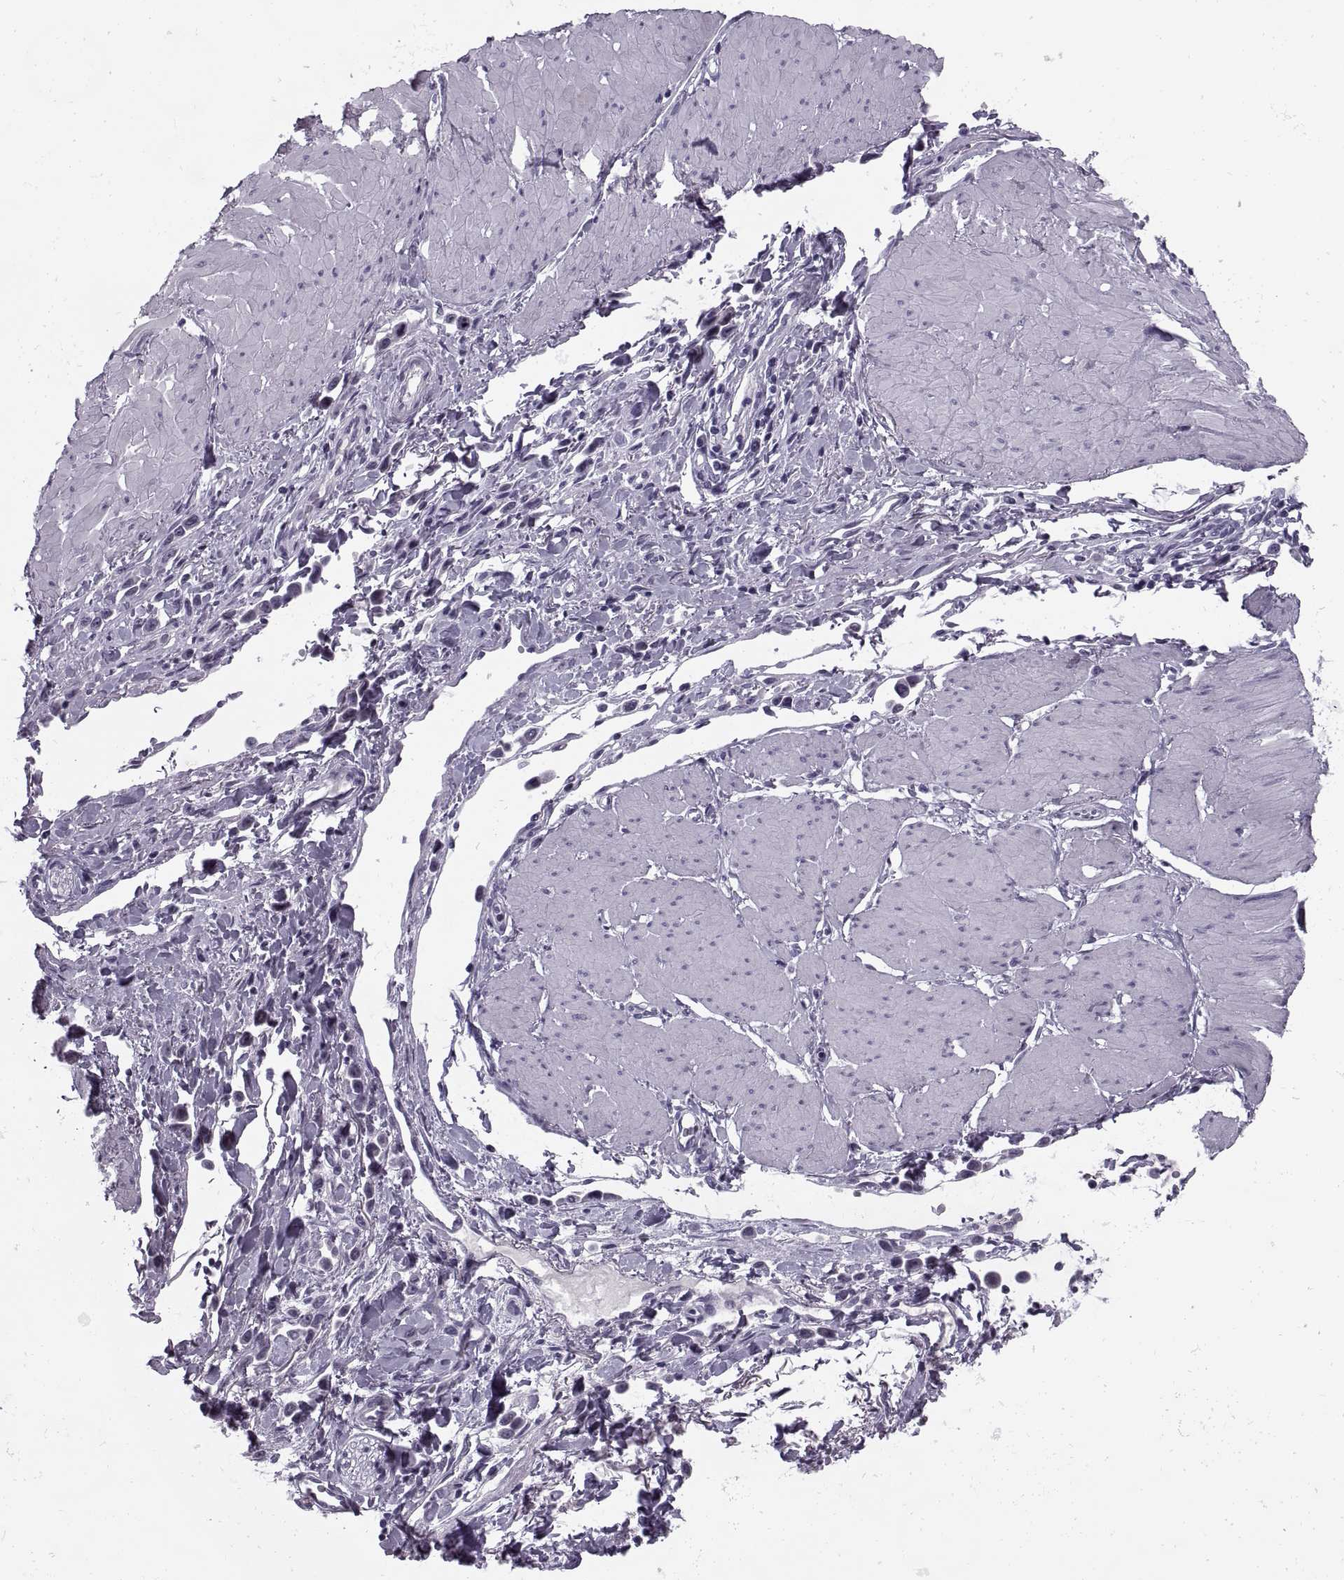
{"staining": {"intensity": "negative", "quantity": "none", "location": "none"}, "tissue": "stomach cancer", "cell_type": "Tumor cells", "image_type": "cancer", "snomed": [{"axis": "morphology", "description": "Adenocarcinoma, NOS"}, {"axis": "topography", "description": "Stomach"}], "caption": "Immunohistochemistry (IHC) of human stomach cancer shows no expression in tumor cells.", "gene": "FAM24A", "patient": {"sex": "male", "age": 47}}